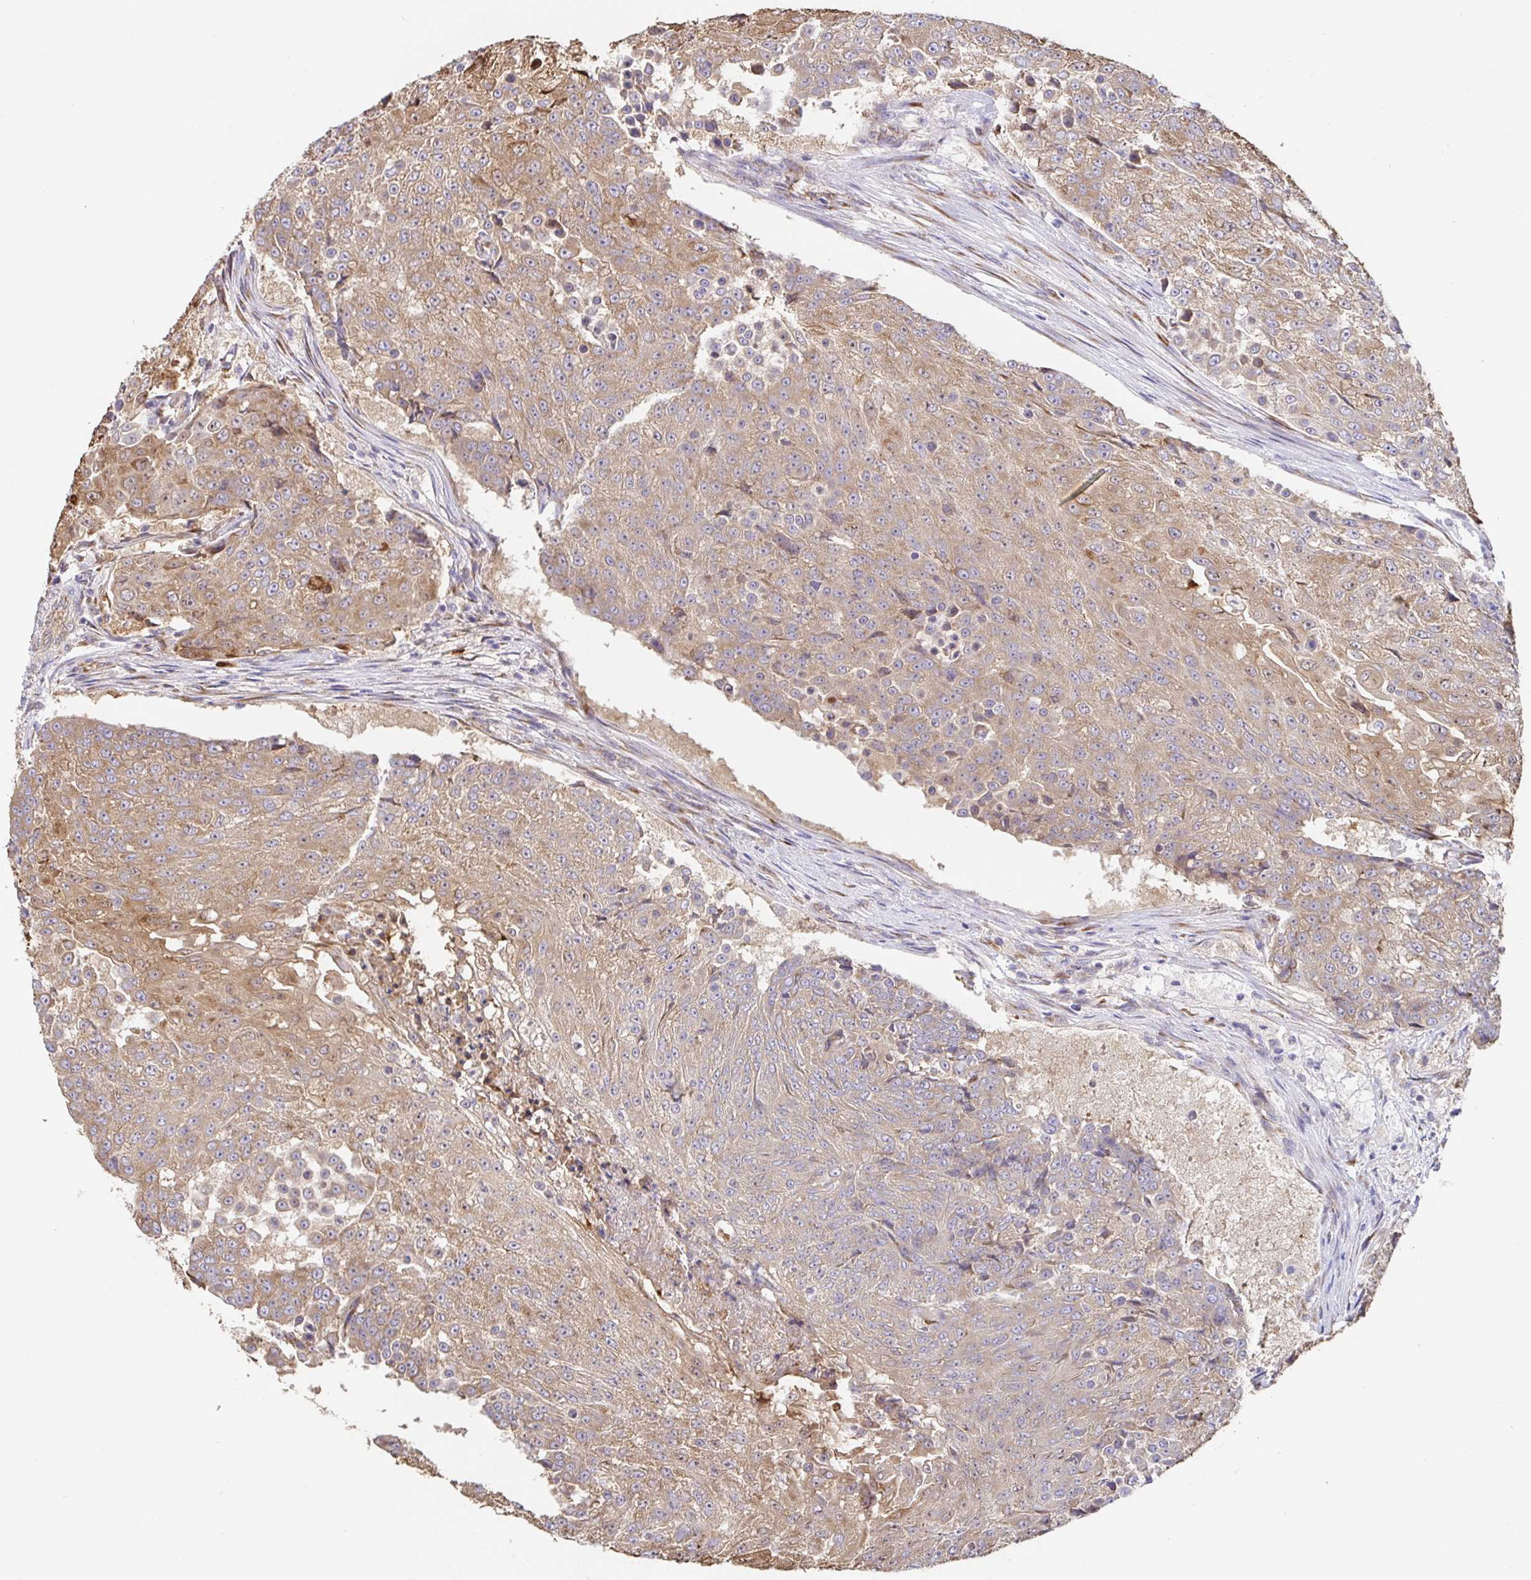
{"staining": {"intensity": "moderate", "quantity": ">75%", "location": "cytoplasmic/membranous"}, "tissue": "urothelial cancer", "cell_type": "Tumor cells", "image_type": "cancer", "snomed": [{"axis": "morphology", "description": "Urothelial carcinoma, High grade"}, {"axis": "topography", "description": "Urinary bladder"}], "caption": "A high-resolution photomicrograph shows immunohistochemistry staining of high-grade urothelial carcinoma, which displays moderate cytoplasmic/membranous expression in approximately >75% of tumor cells.", "gene": "PDPK1", "patient": {"sex": "female", "age": 63}}